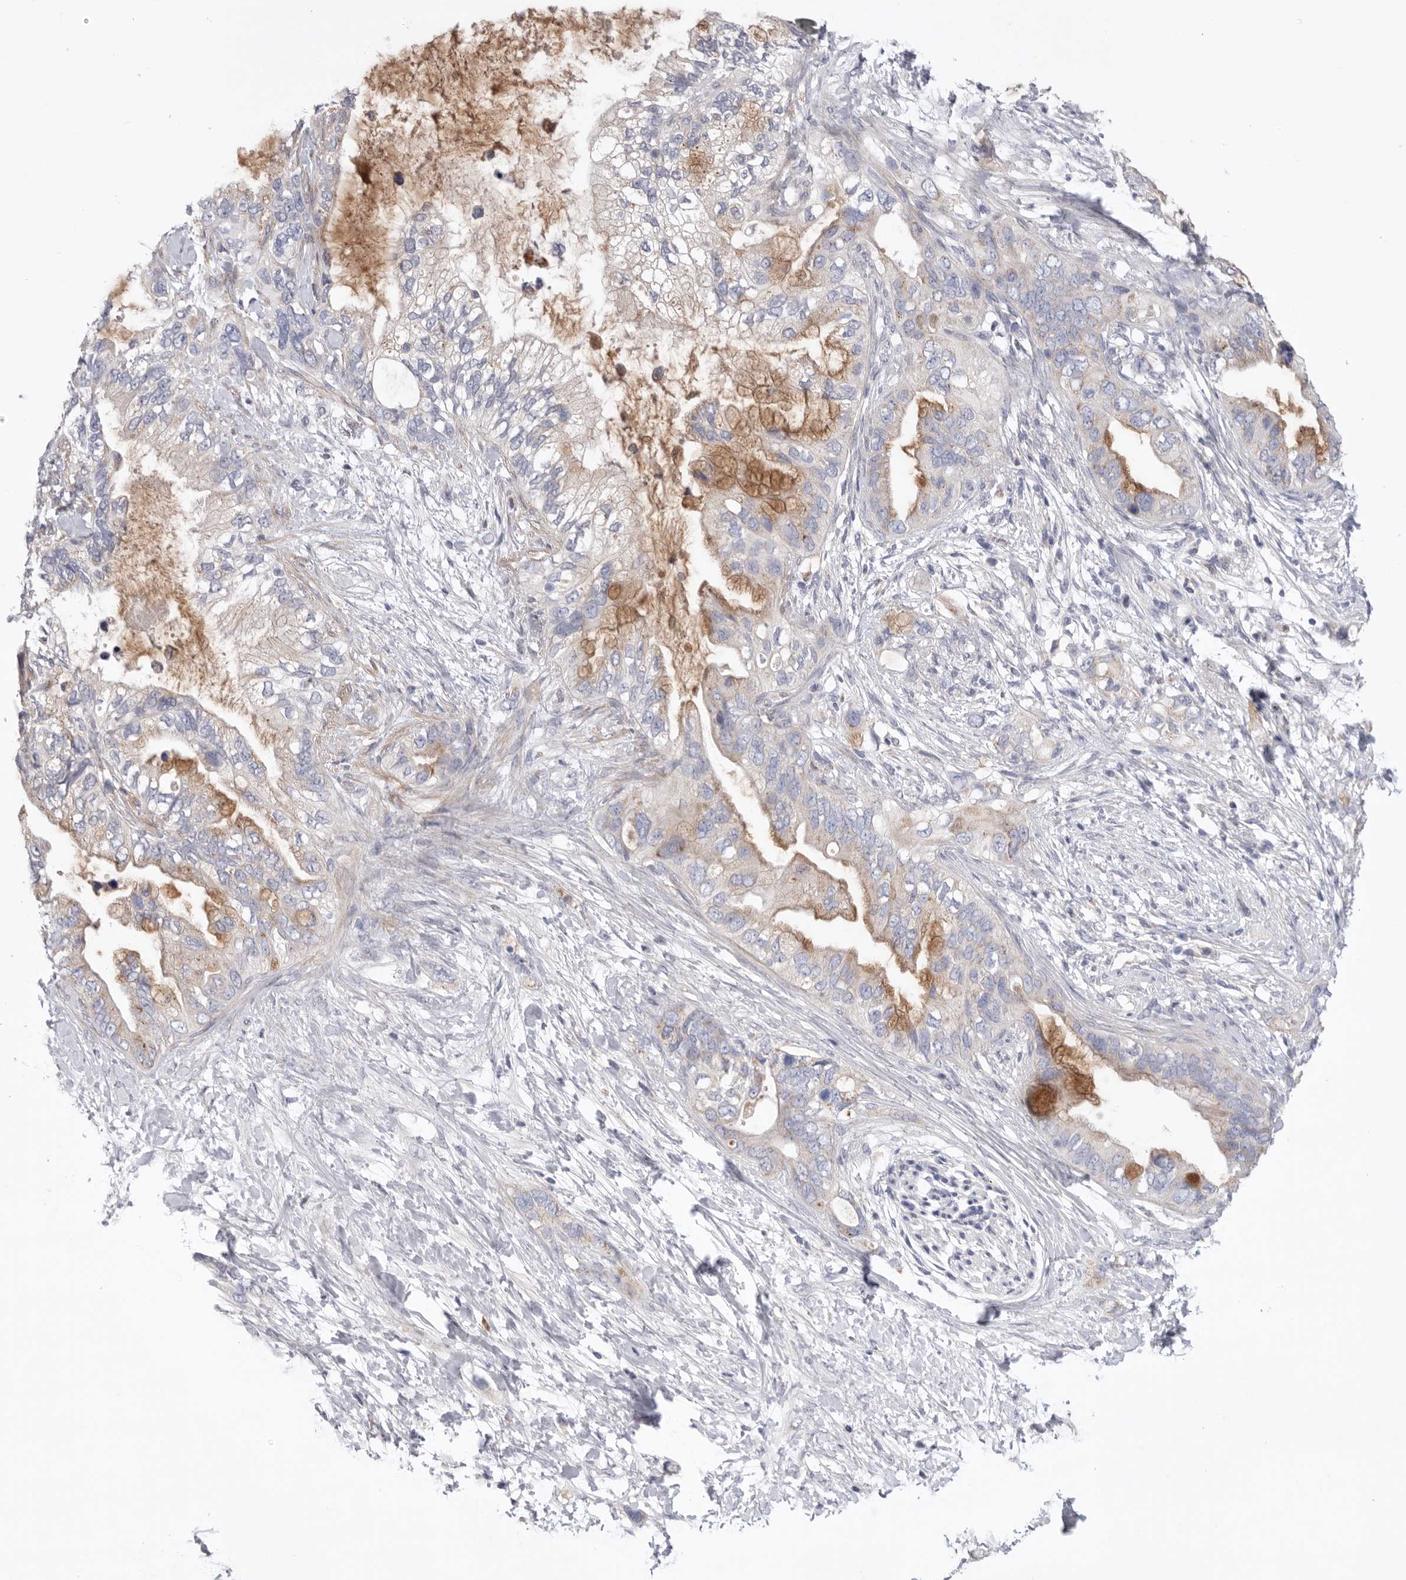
{"staining": {"intensity": "weak", "quantity": "<25%", "location": "cytoplasmic/membranous"}, "tissue": "pancreatic cancer", "cell_type": "Tumor cells", "image_type": "cancer", "snomed": [{"axis": "morphology", "description": "Adenocarcinoma, NOS"}, {"axis": "topography", "description": "Pancreas"}], "caption": "Tumor cells show no significant expression in adenocarcinoma (pancreatic).", "gene": "CCDC126", "patient": {"sex": "female", "age": 56}}